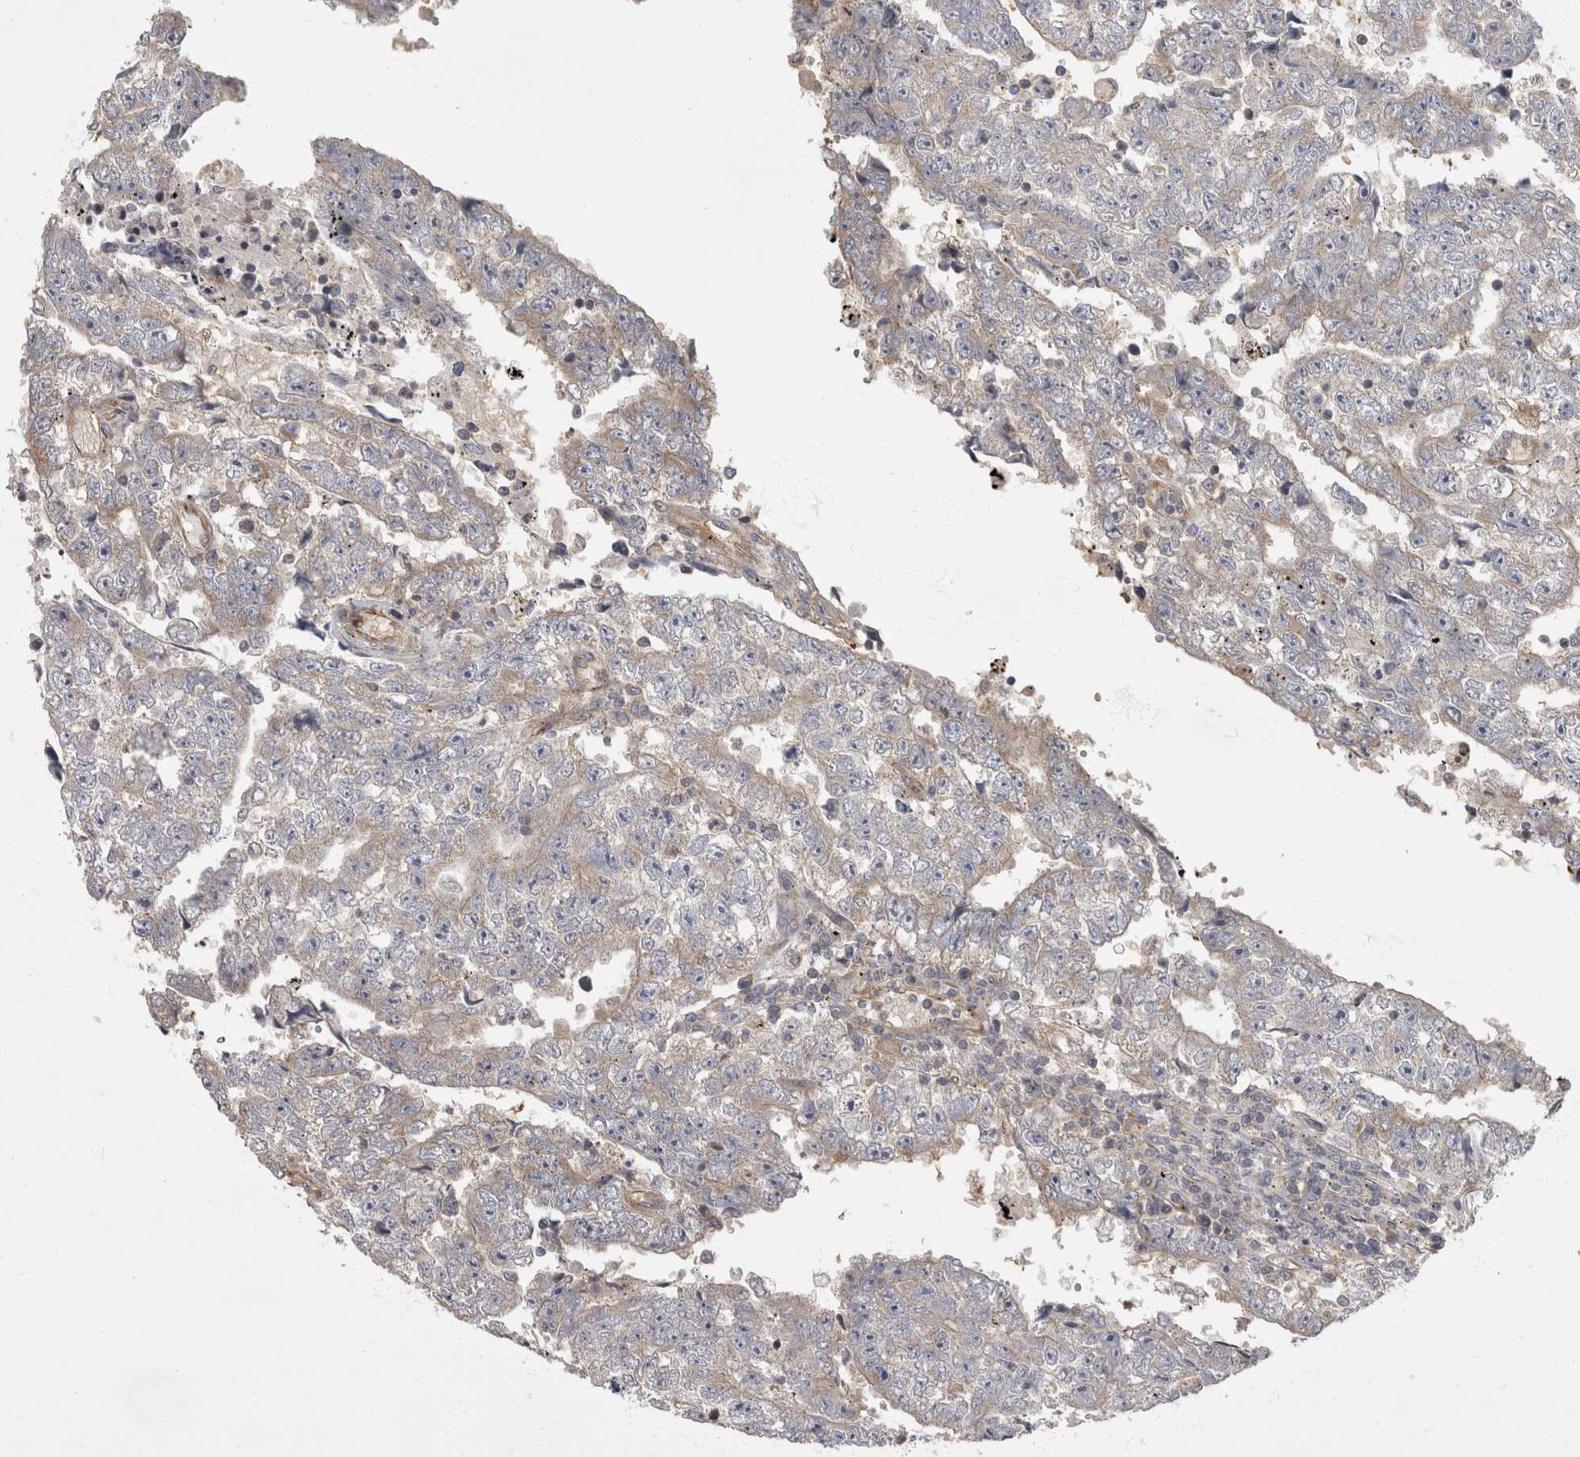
{"staining": {"intensity": "weak", "quantity": "<25%", "location": "cytoplasmic/membranous"}, "tissue": "testis cancer", "cell_type": "Tumor cells", "image_type": "cancer", "snomed": [{"axis": "morphology", "description": "Carcinoma, Embryonal, NOS"}, {"axis": "topography", "description": "Testis"}], "caption": "This image is of testis cancer stained with IHC to label a protein in brown with the nuclei are counter-stained blue. There is no positivity in tumor cells.", "gene": "HOOK3", "patient": {"sex": "male", "age": 25}}